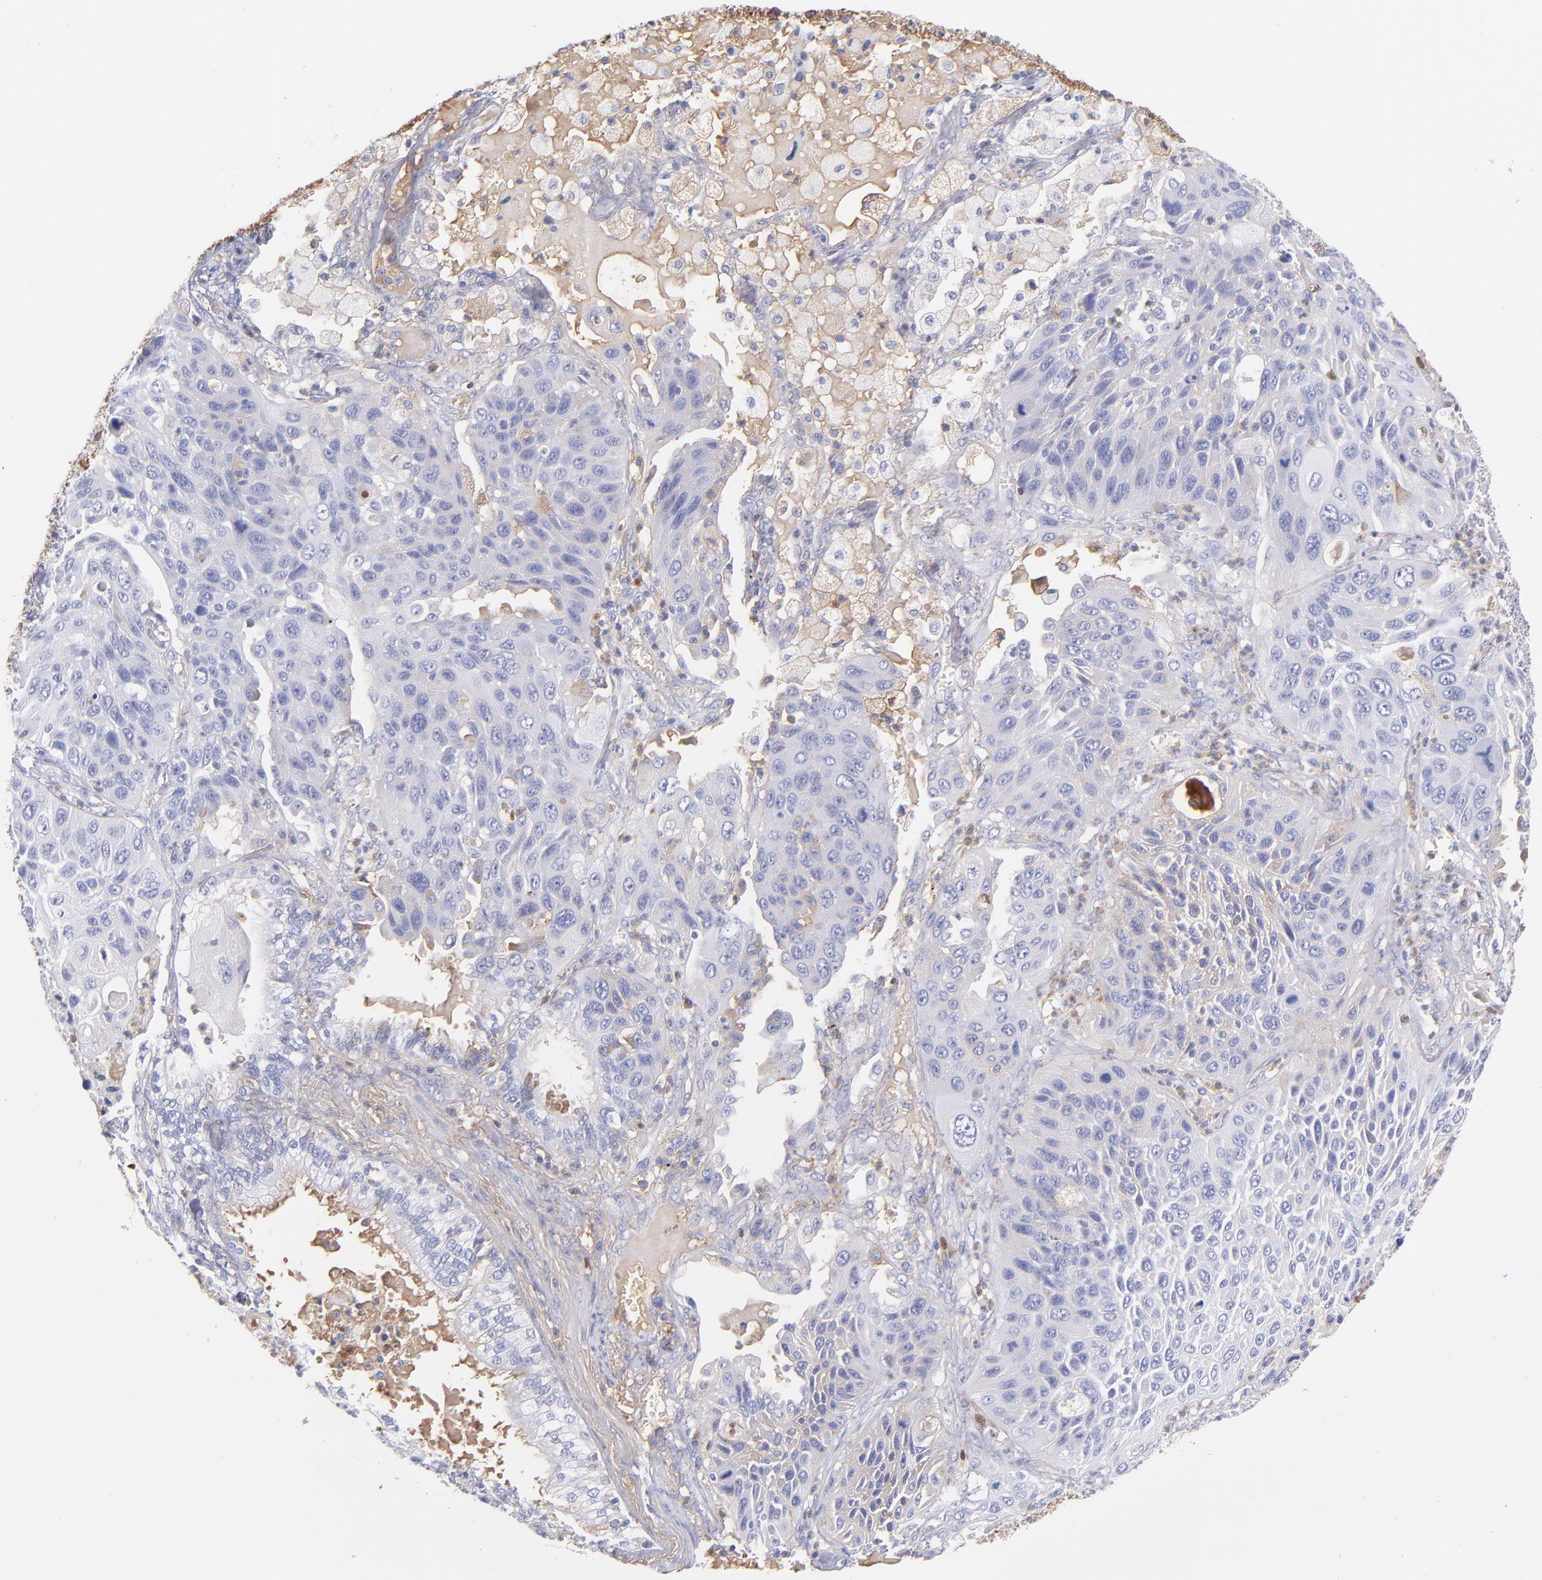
{"staining": {"intensity": "weak", "quantity": "25%-75%", "location": "cytoplasmic/membranous"}, "tissue": "lung cancer", "cell_type": "Tumor cells", "image_type": "cancer", "snomed": [{"axis": "morphology", "description": "Squamous cell carcinoma, NOS"}, {"axis": "topography", "description": "Lung"}], "caption": "DAB immunohistochemical staining of human lung cancer (squamous cell carcinoma) exhibits weak cytoplasmic/membranous protein expression in approximately 25%-75% of tumor cells. (IHC, brightfield microscopy, high magnification).", "gene": "HP", "patient": {"sex": "female", "age": 76}}